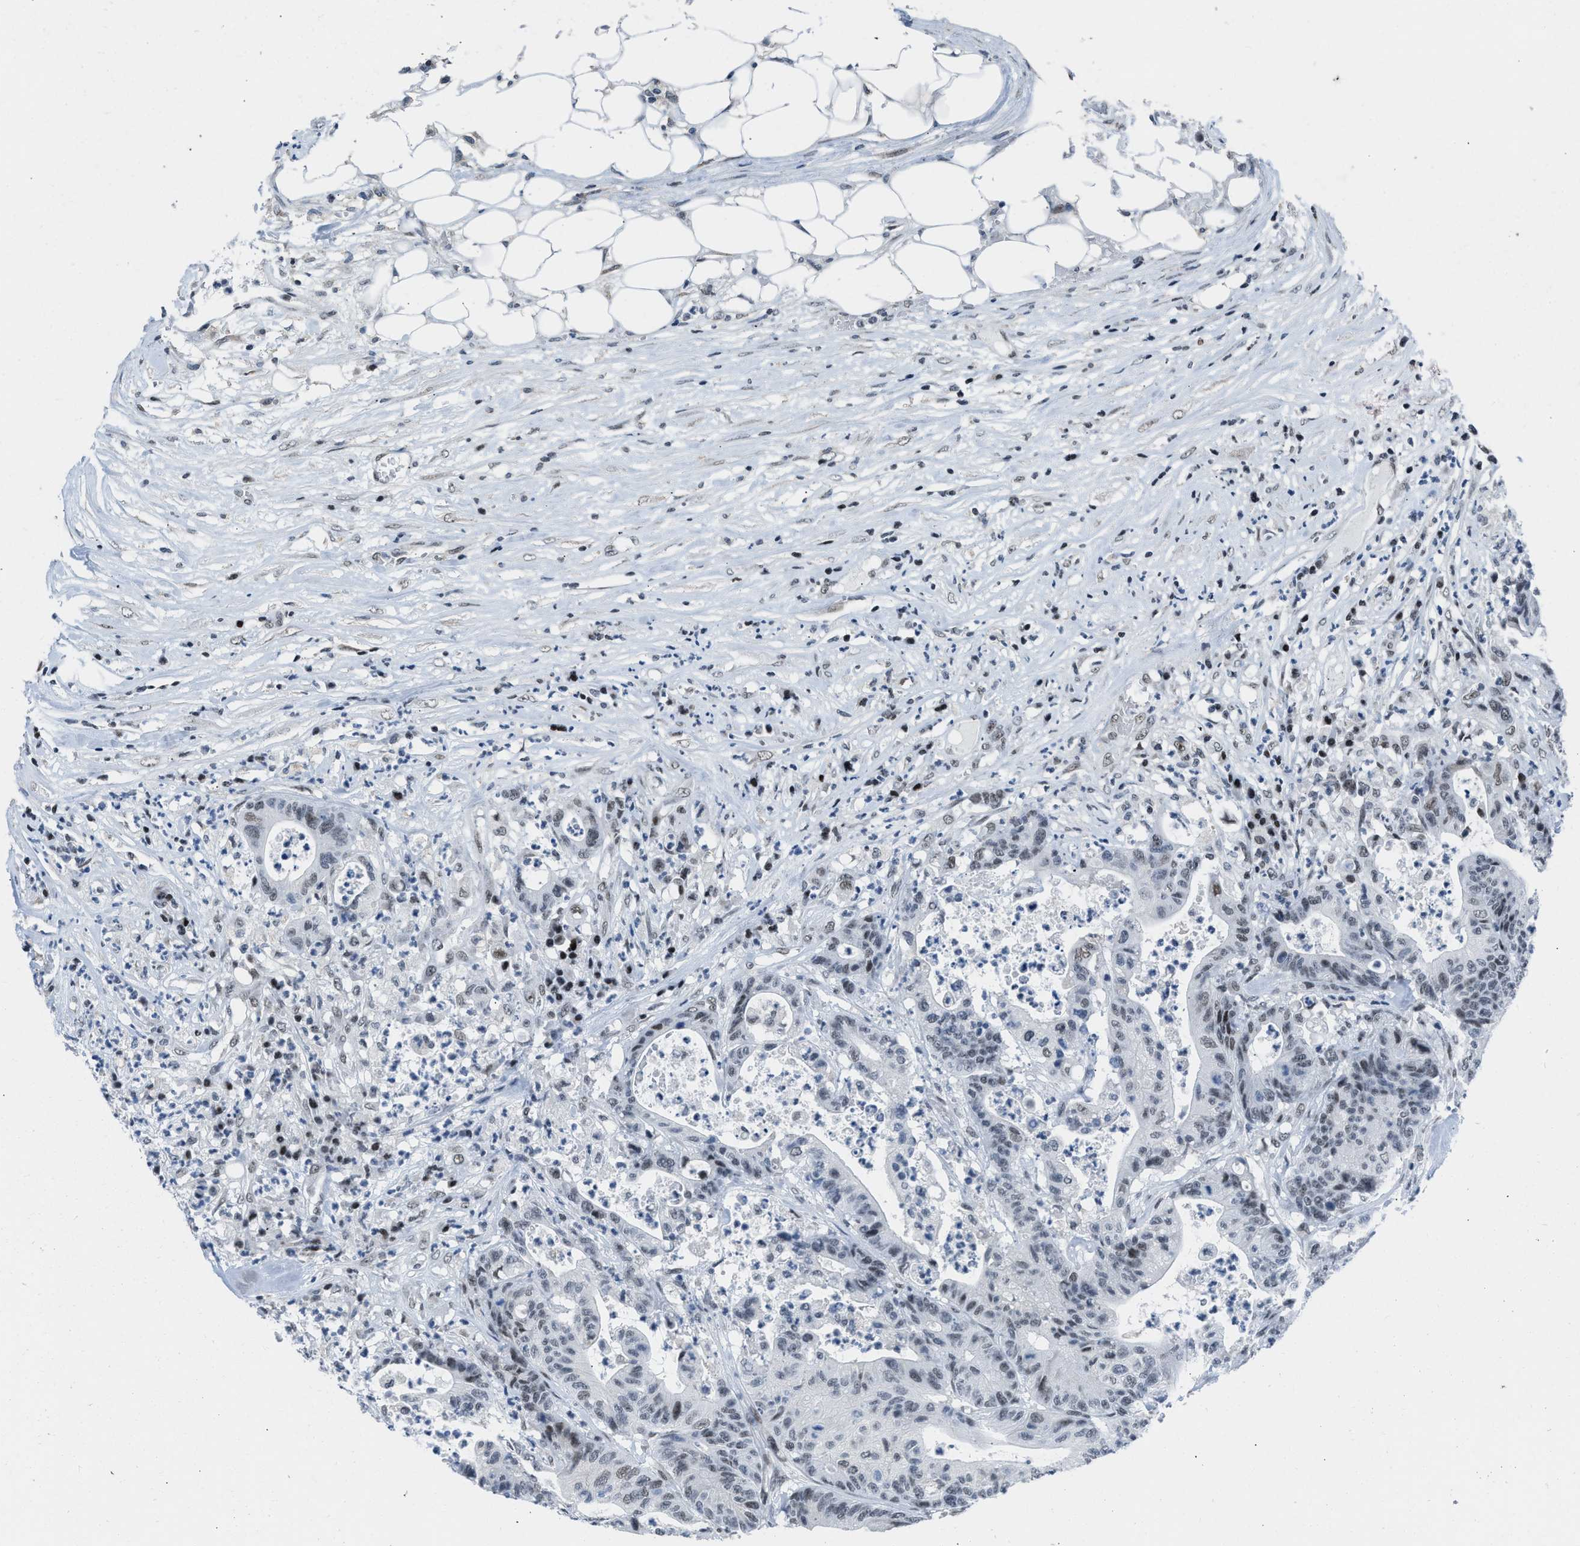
{"staining": {"intensity": "weak", "quantity": "25%-75%", "location": "nuclear"}, "tissue": "colorectal cancer", "cell_type": "Tumor cells", "image_type": "cancer", "snomed": [{"axis": "morphology", "description": "Adenocarcinoma, NOS"}, {"axis": "topography", "description": "Colon"}], "caption": "Weak nuclear expression for a protein is appreciated in about 25%-75% of tumor cells of colorectal cancer using immunohistochemistry (IHC).", "gene": "TERF2IP", "patient": {"sex": "female", "age": 84}}